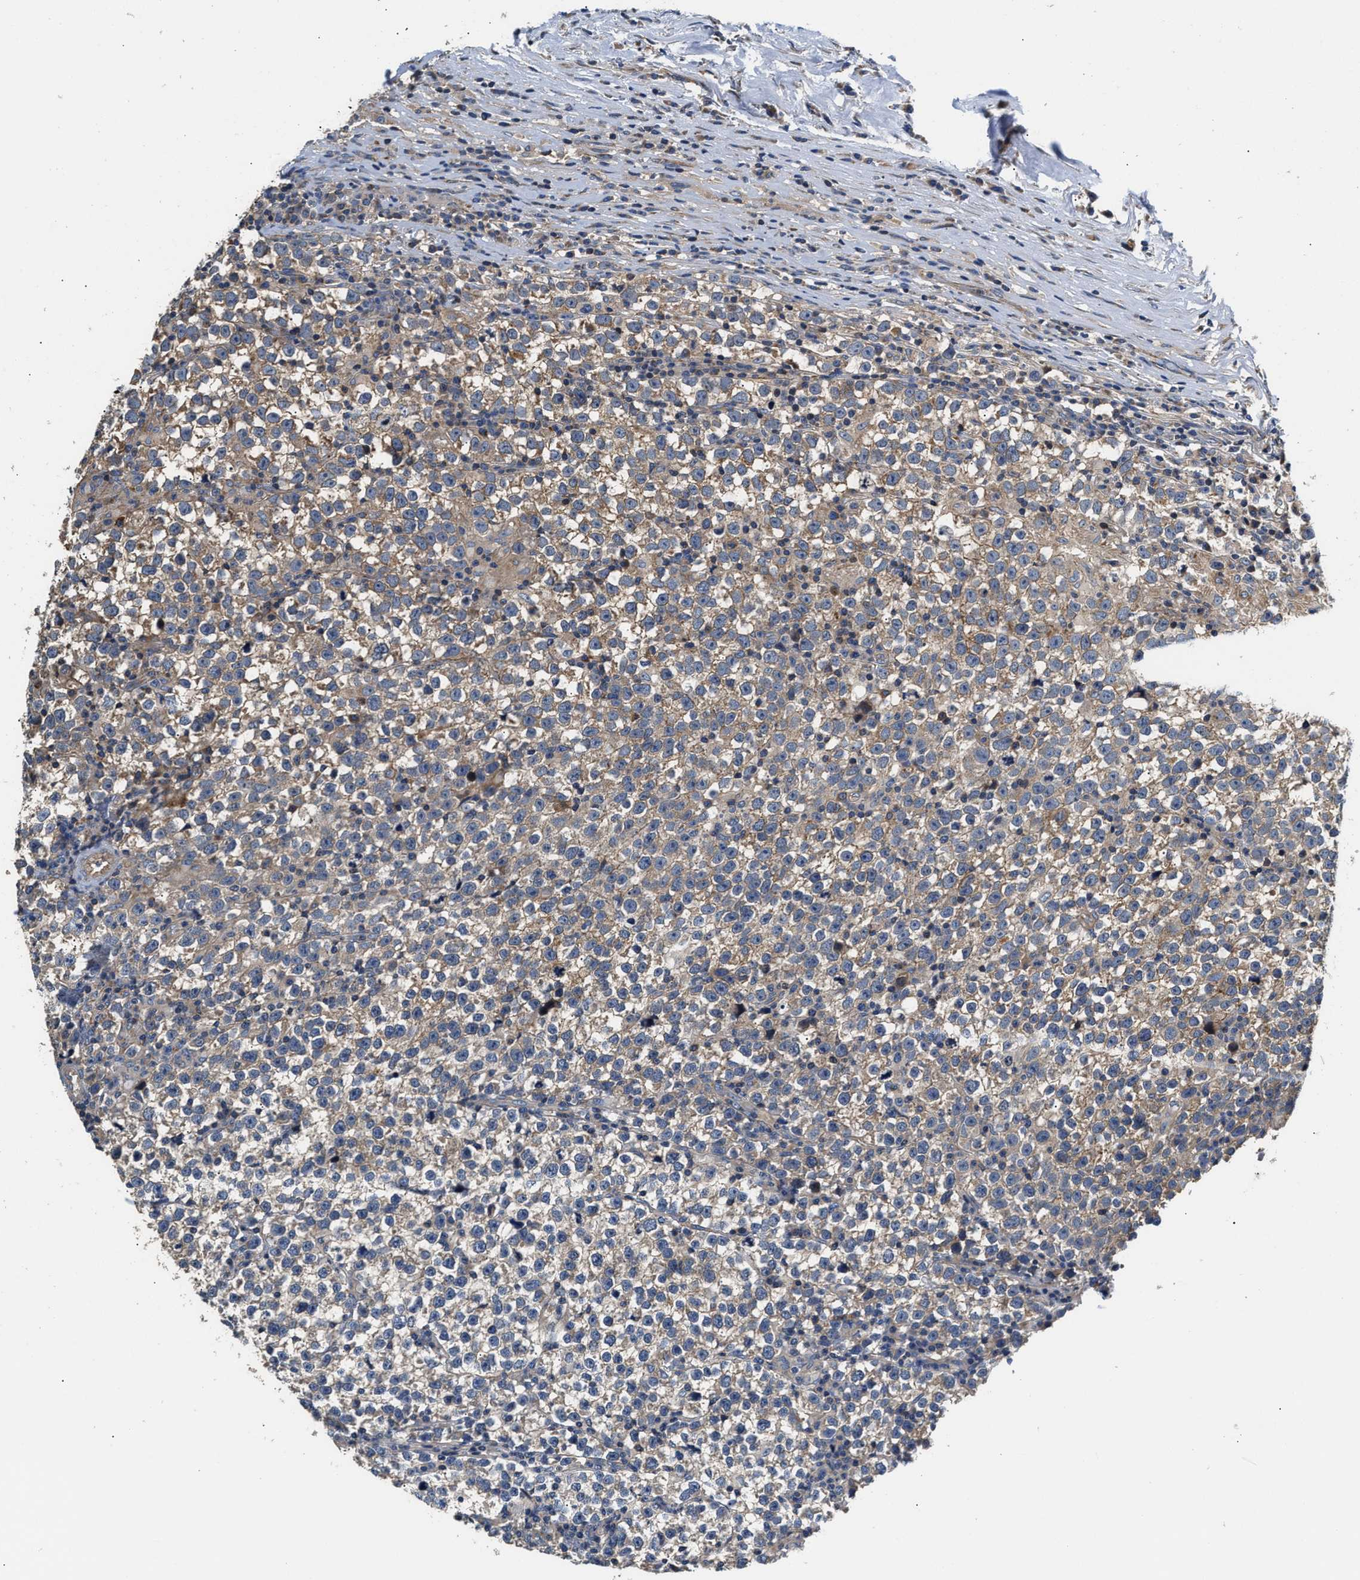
{"staining": {"intensity": "weak", "quantity": "25%-75%", "location": "cytoplasmic/membranous"}, "tissue": "testis cancer", "cell_type": "Tumor cells", "image_type": "cancer", "snomed": [{"axis": "morphology", "description": "Normal tissue, NOS"}, {"axis": "morphology", "description": "Seminoma, NOS"}, {"axis": "topography", "description": "Testis"}], "caption": "This micrograph shows immunohistochemistry (IHC) staining of testis cancer, with low weak cytoplasmic/membranous expression in about 25%-75% of tumor cells.", "gene": "TEX2", "patient": {"sex": "male", "age": 43}}